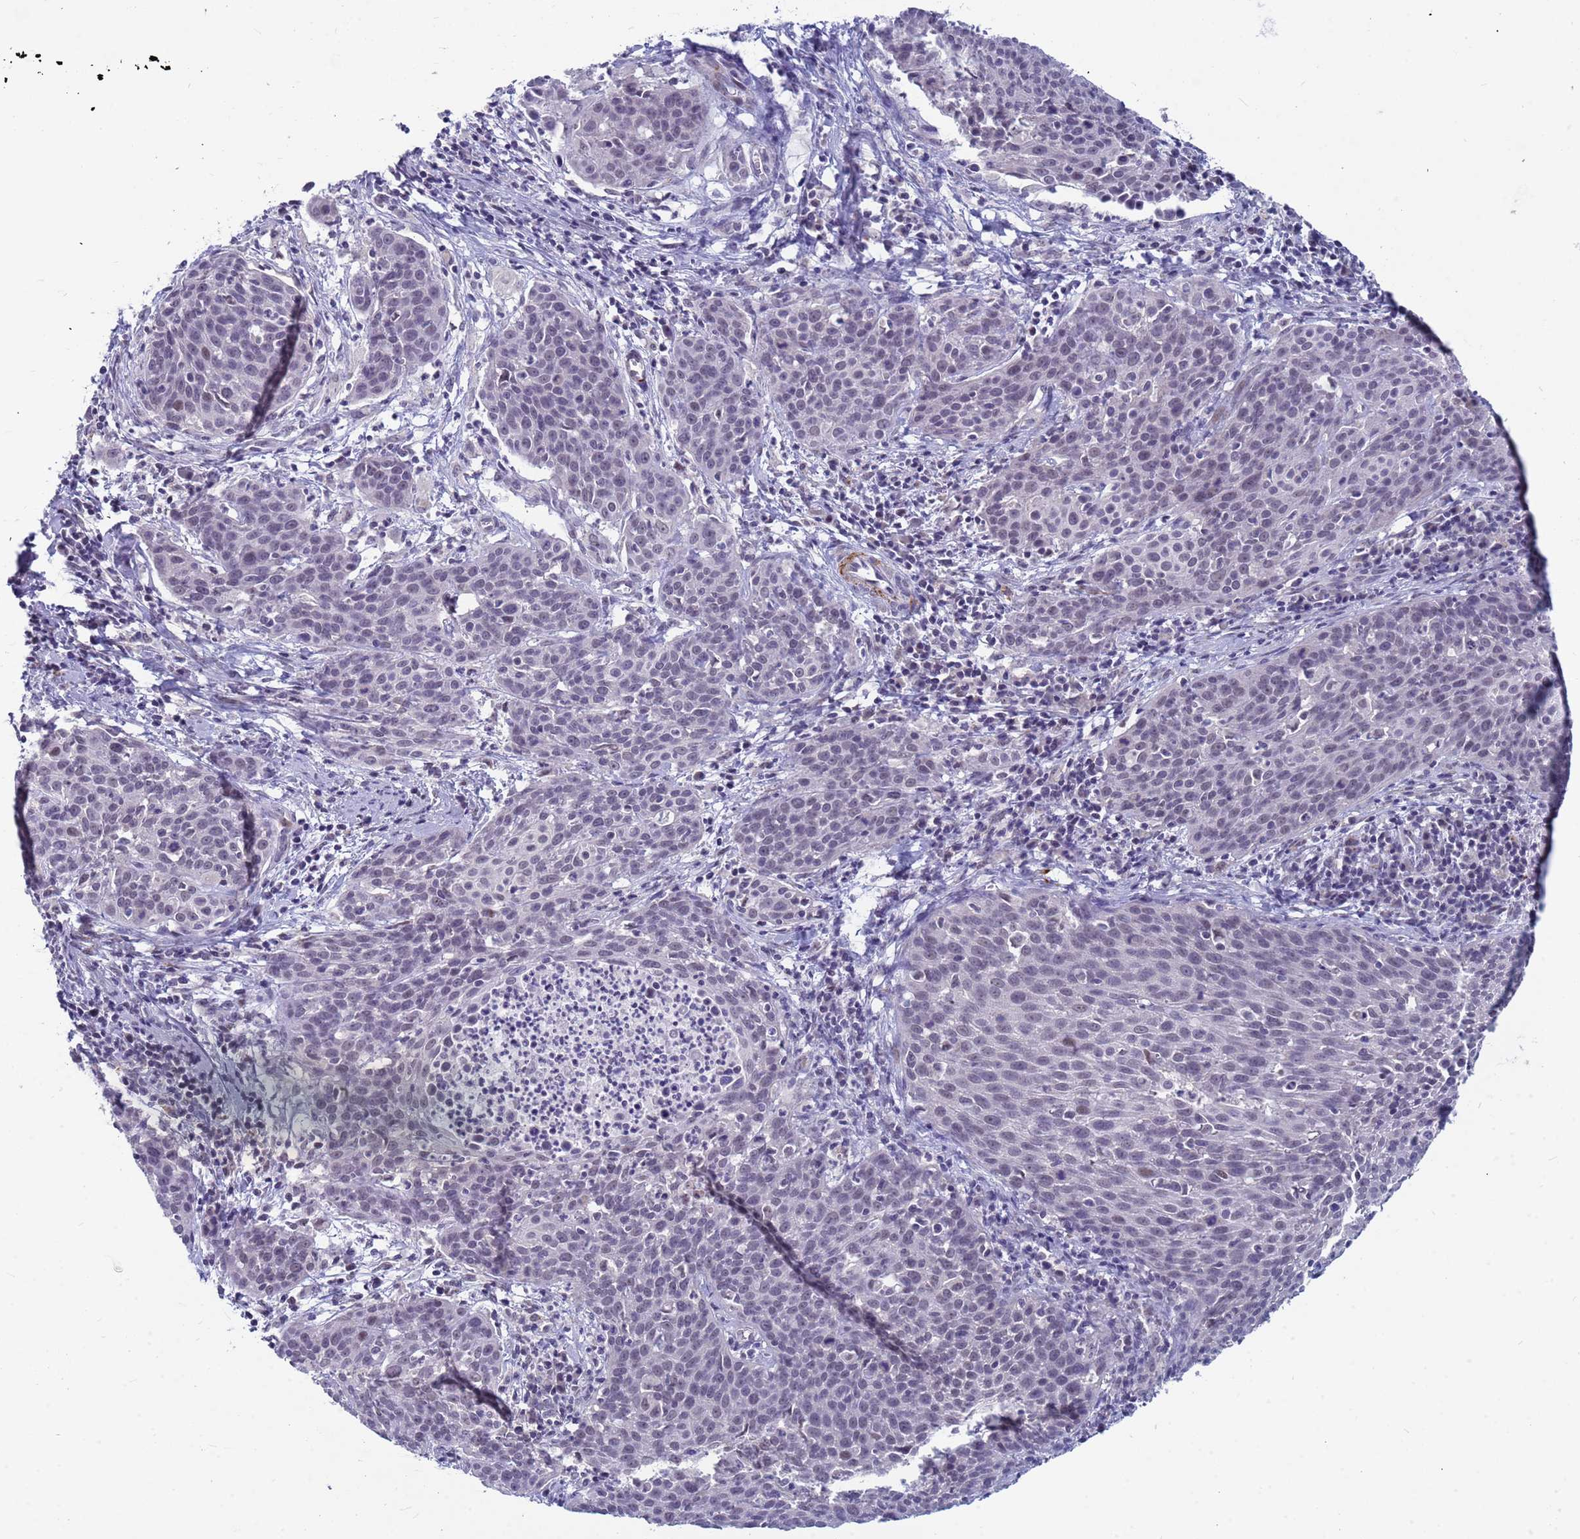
{"staining": {"intensity": "weak", "quantity": "<25%", "location": "nuclear"}, "tissue": "cervical cancer", "cell_type": "Tumor cells", "image_type": "cancer", "snomed": [{"axis": "morphology", "description": "Squamous cell carcinoma, NOS"}, {"axis": "topography", "description": "Cervix"}], "caption": "Squamous cell carcinoma (cervical) stained for a protein using IHC demonstrates no staining tumor cells.", "gene": "CXorf65", "patient": {"sex": "female", "age": 38}}